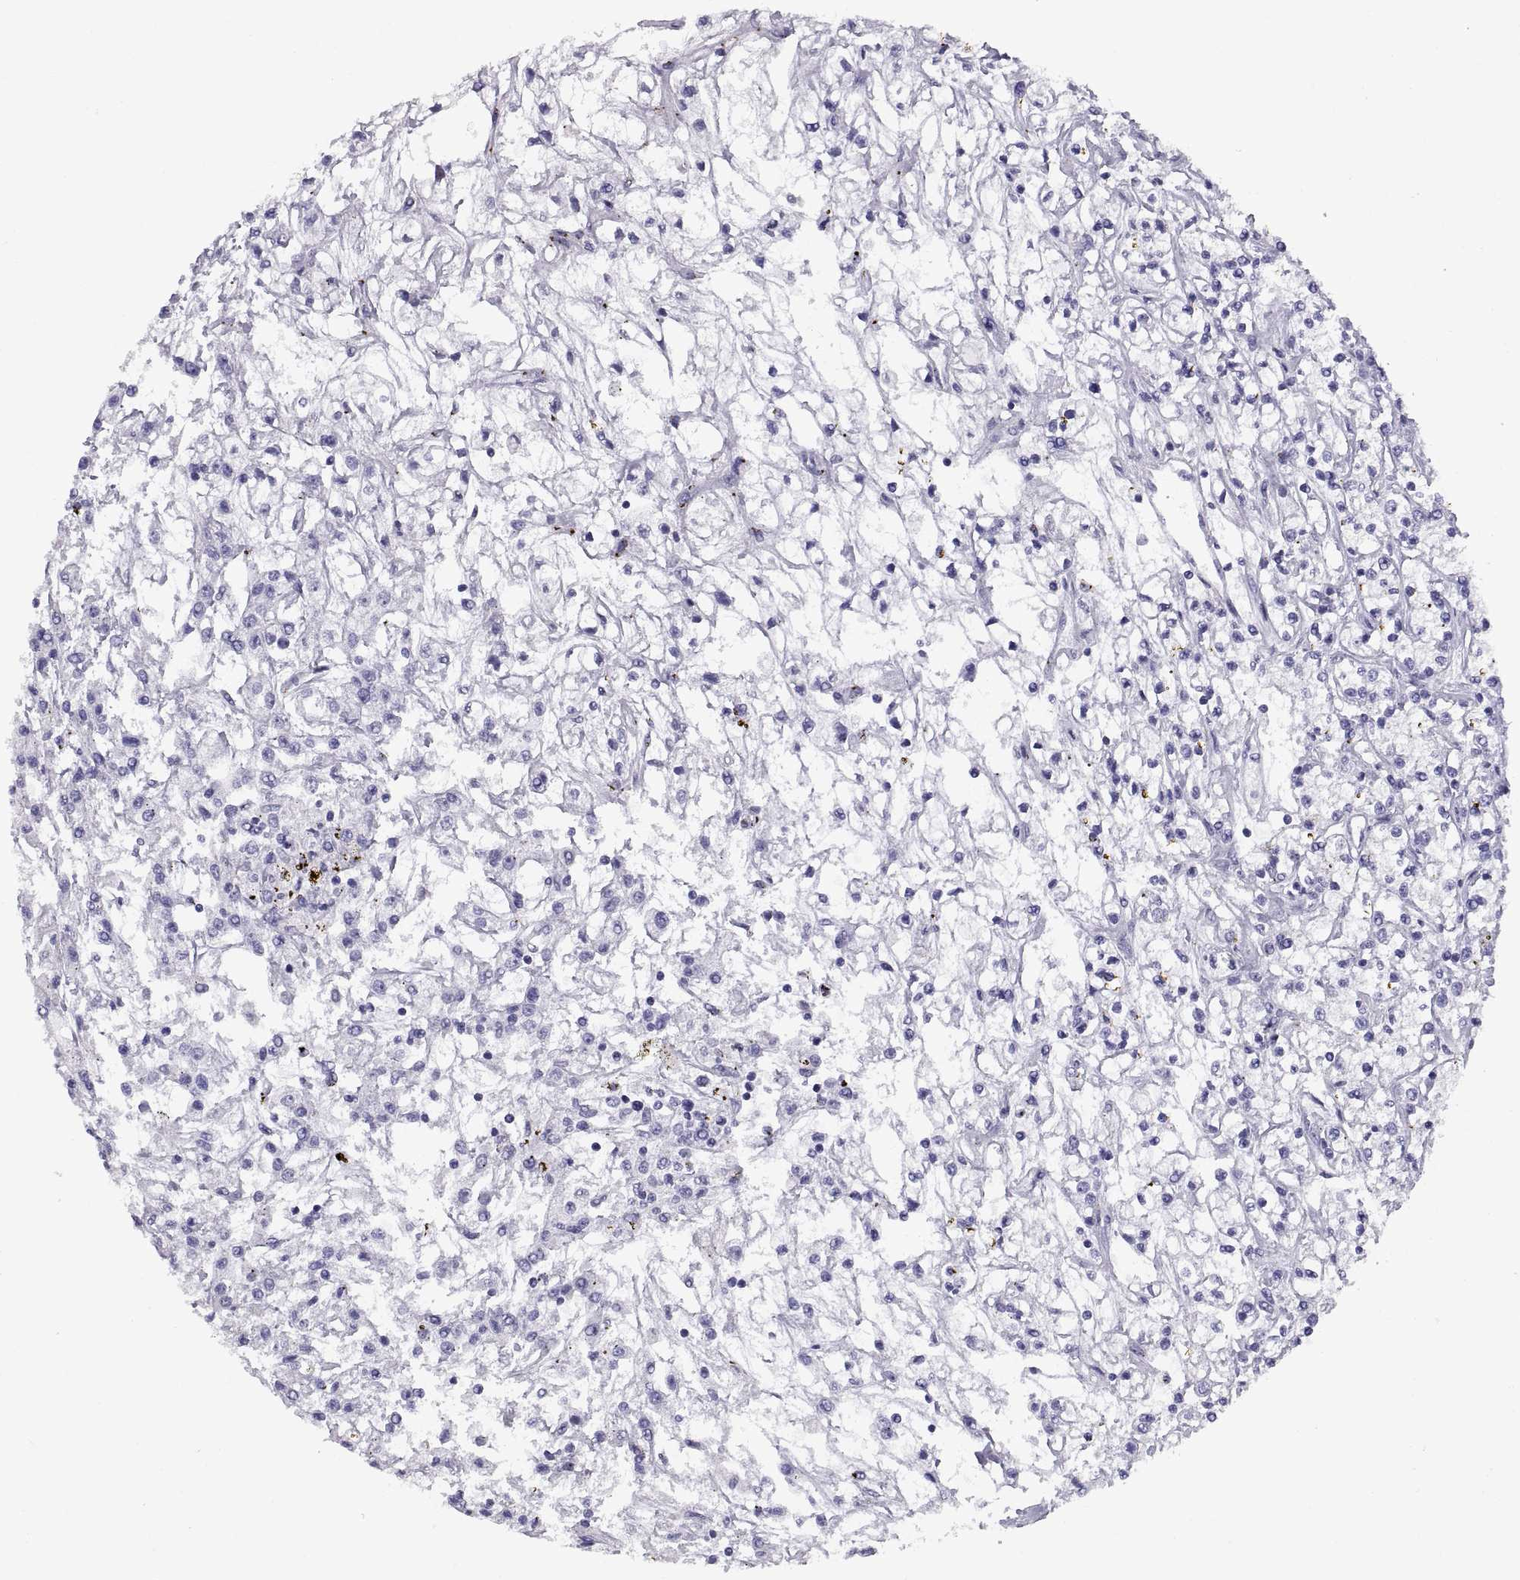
{"staining": {"intensity": "negative", "quantity": "none", "location": "none"}, "tissue": "renal cancer", "cell_type": "Tumor cells", "image_type": "cancer", "snomed": [{"axis": "morphology", "description": "Adenocarcinoma, NOS"}, {"axis": "topography", "description": "Kidney"}], "caption": "IHC image of human renal cancer stained for a protein (brown), which reveals no staining in tumor cells. (Brightfield microscopy of DAB (3,3'-diaminobenzidine) immunohistochemistry at high magnification).", "gene": "RGS20", "patient": {"sex": "female", "age": 59}}